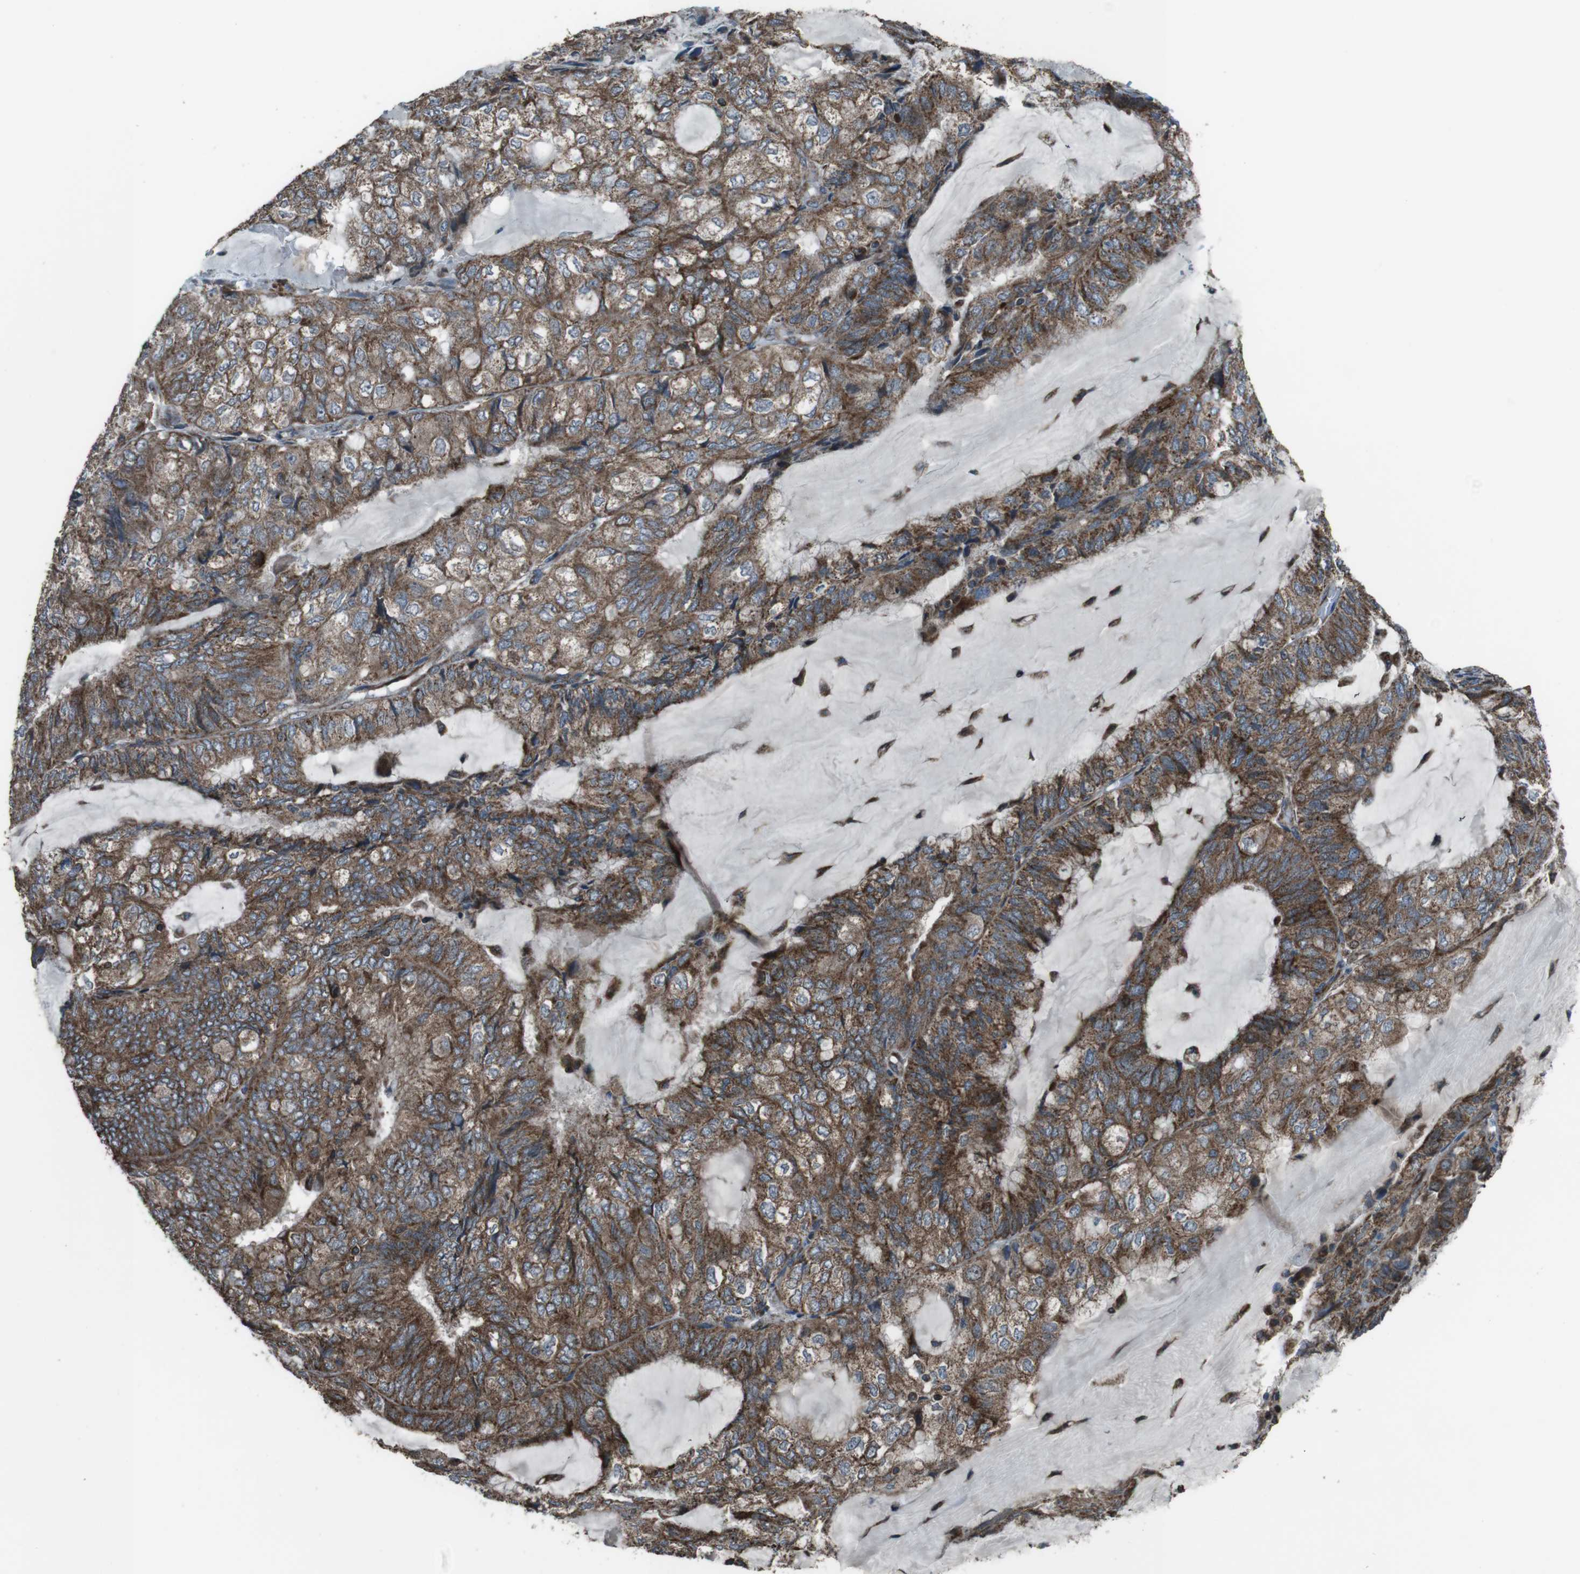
{"staining": {"intensity": "moderate", "quantity": ">75%", "location": "cytoplasmic/membranous"}, "tissue": "endometrial cancer", "cell_type": "Tumor cells", "image_type": "cancer", "snomed": [{"axis": "morphology", "description": "Adenocarcinoma, NOS"}, {"axis": "topography", "description": "Endometrium"}], "caption": "Protein staining of endometrial cancer (adenocarcinoma) tissue demonstrates moderate cytoplasmic/membranous positivity in about >75% of tumor cells. The protein of interest is shown in brown color, while the nuclei are stained blue.", "gene": "GIMAP8", "patient": {"sex": "female", "age": 81}}